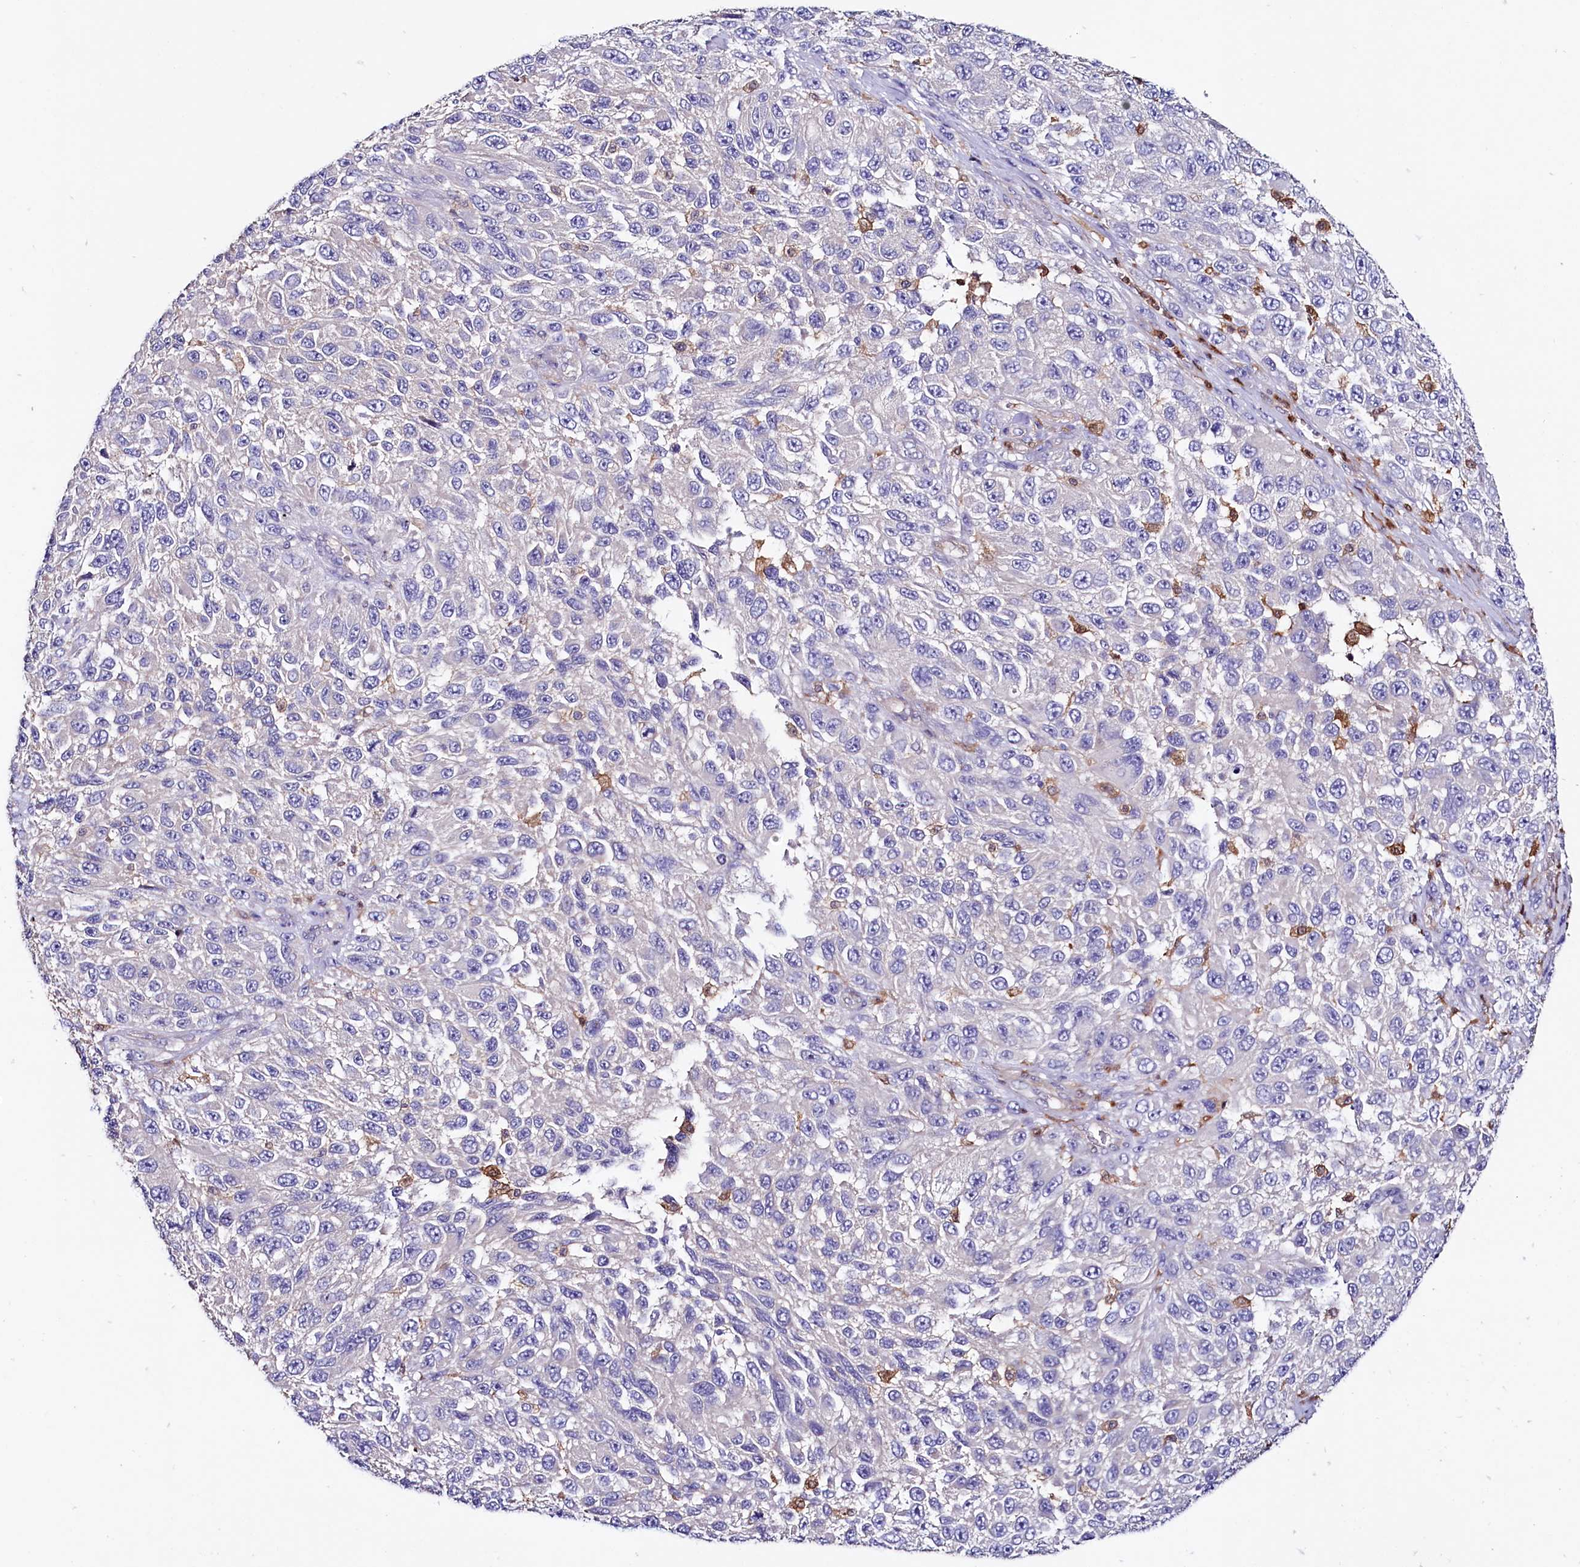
{"staining": {"intensity": "negative", "quantity": "none", "location": "none"}, "tissue": "melanoma", "cell_type": "Tumor cells", "image_type": "cancer", "snomed": [{"axis": "morphology", "description": "Normal tissue, NOS"}, {"axis": "morphology", "description": "Malignant melanoma, NOS"}, {"axis": "topography", "description": "Skin"}], "caption": "The micrograph displays no staining of tumor cells in malignant melanoma.", "gene": "IL17RD", "patient": {"sex": "female", "age": 96}}